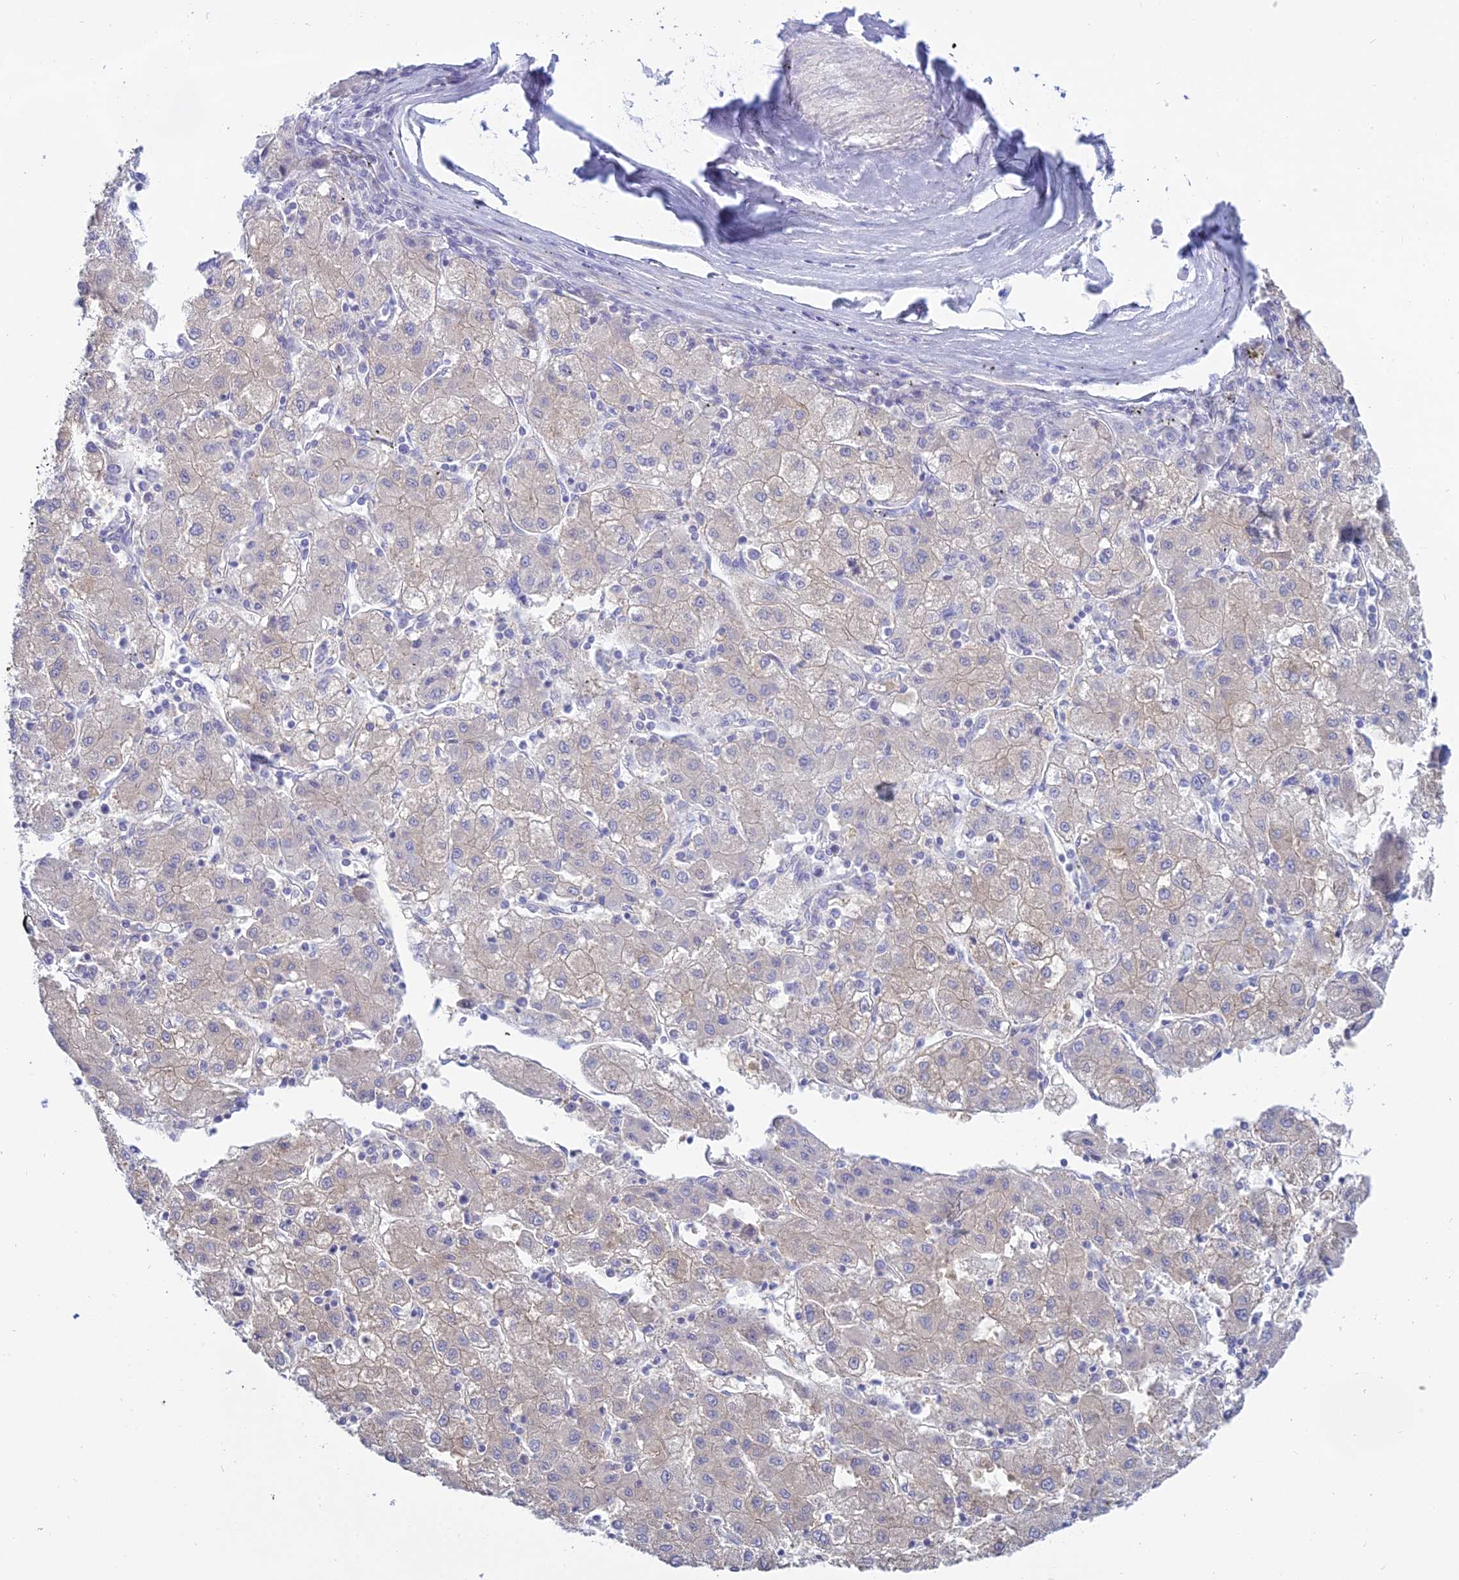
{"staining": {"intensity": "weak", "quantity": "<25%", "location": "cytoplasmic/membranous"}, "tissue": "liver cancer", "cell_type": "Tumor cells", "image_type": "cancer", "snomed": [{"axis": "morphology", "description": "Carcinoma, Hepatocellular, NOS"}, {"axis": "topography", "description": "Liver"}], "caption": "Tumor cells show no significant protein positivity in hepatocellular carcinoma (liver). (Stains: DAB immunohistochemistry (IHC) with hematoxylin counter stain, Microscopy: brightfield microscopy at high magnification).", "gene": "SMIM24", "patient": {"sex": "male", "age": 72}}